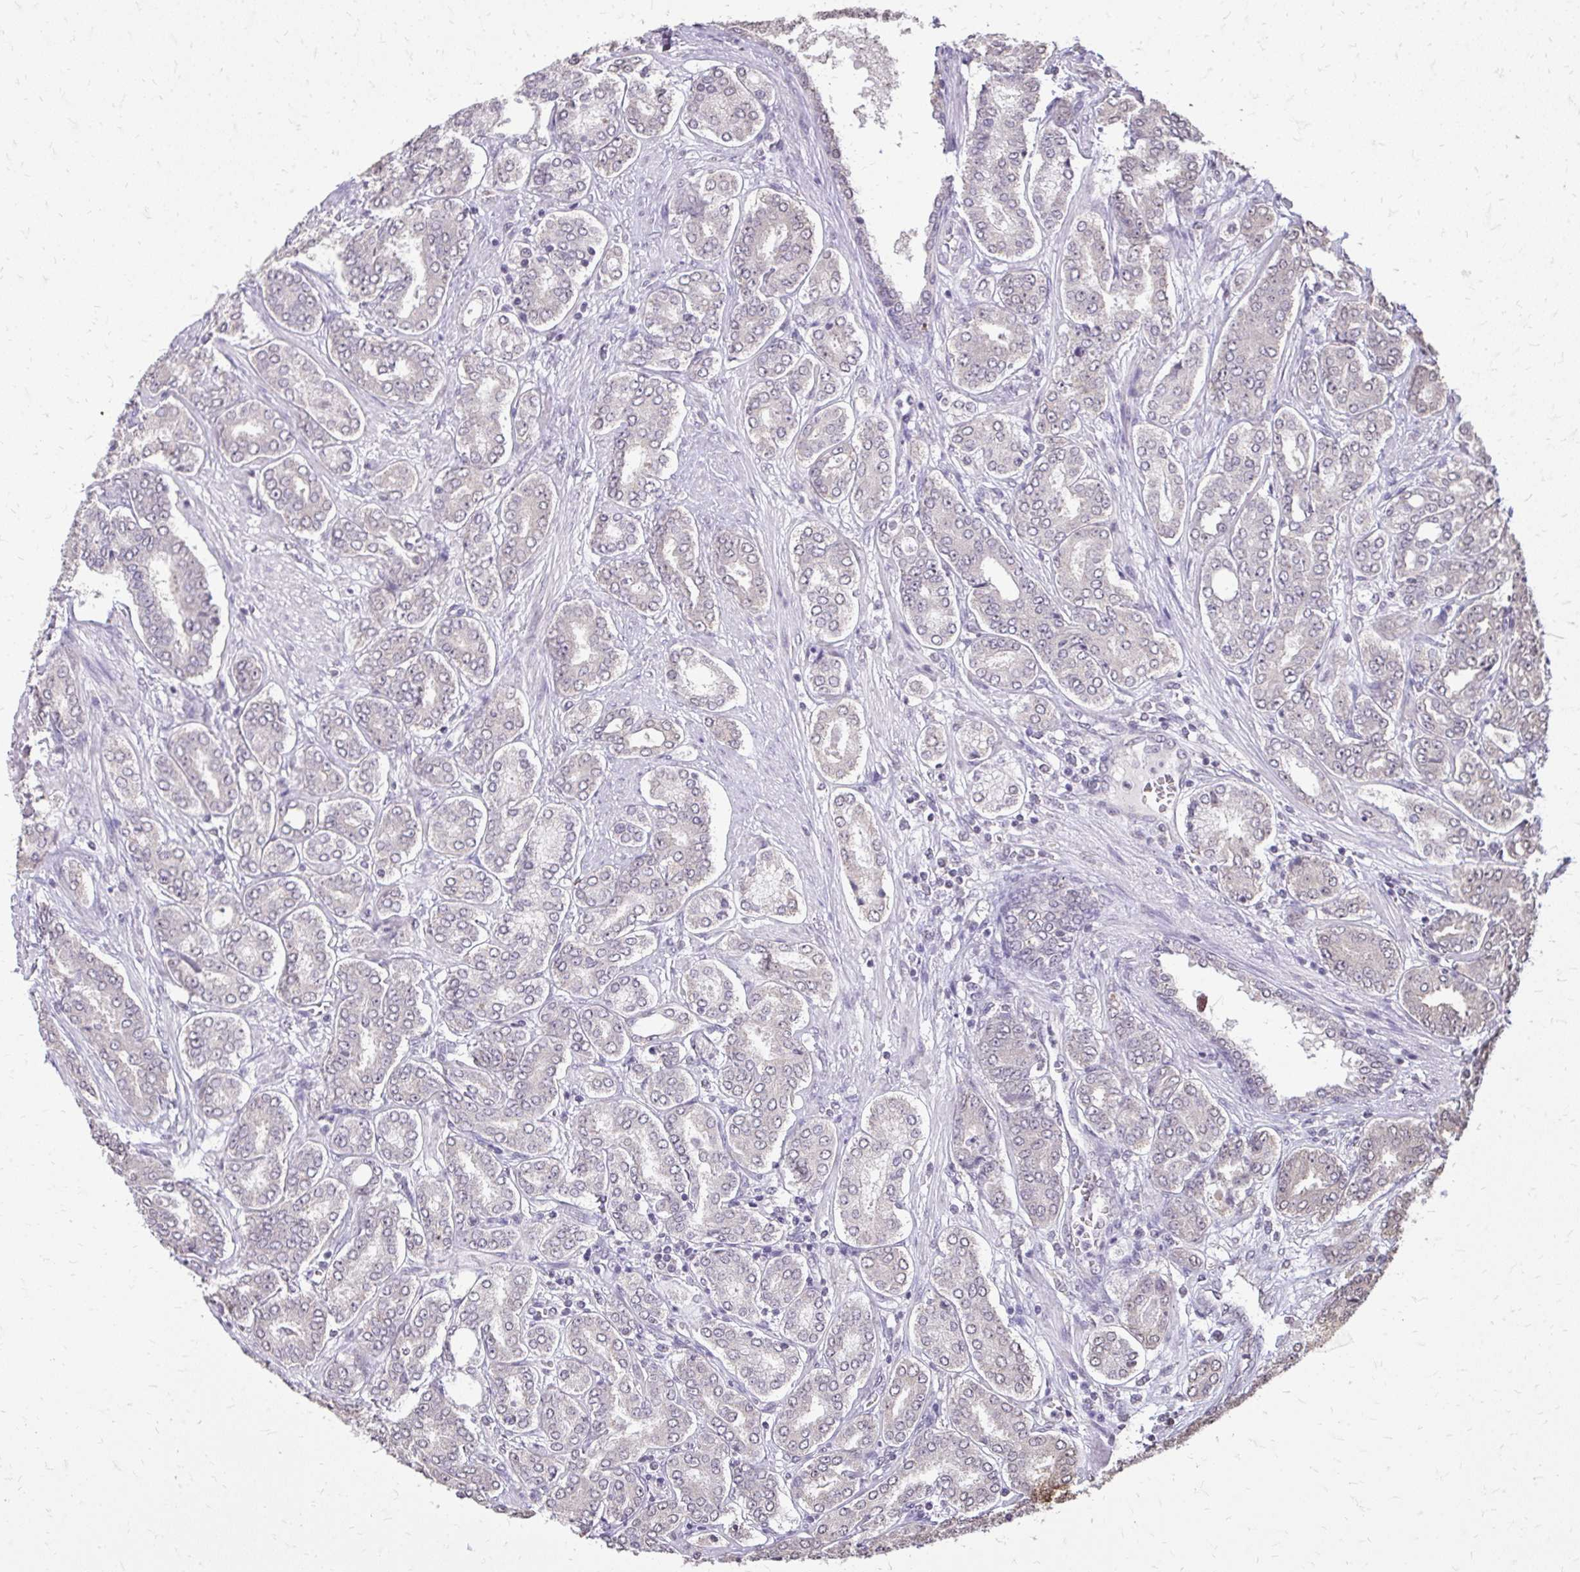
{"staining": {"intensity": "negative", "quantity": "none", "location": "none"}, "tissue": "prostate cancer", "cell_type": "Tumor cells", "image_type": "cancer", "snomed": [{"axis": "morphology", "description": "Adenocarcinoma, High grade"}, {"axis": "topography", "description": "Prostate"}], "caption": "This is an immunohistochemistry photomicrograph of prostate cancer. There is no expression in tumor cells.", "gene": "AKAP5", "patient": {"sex": "male", "age": 72}}